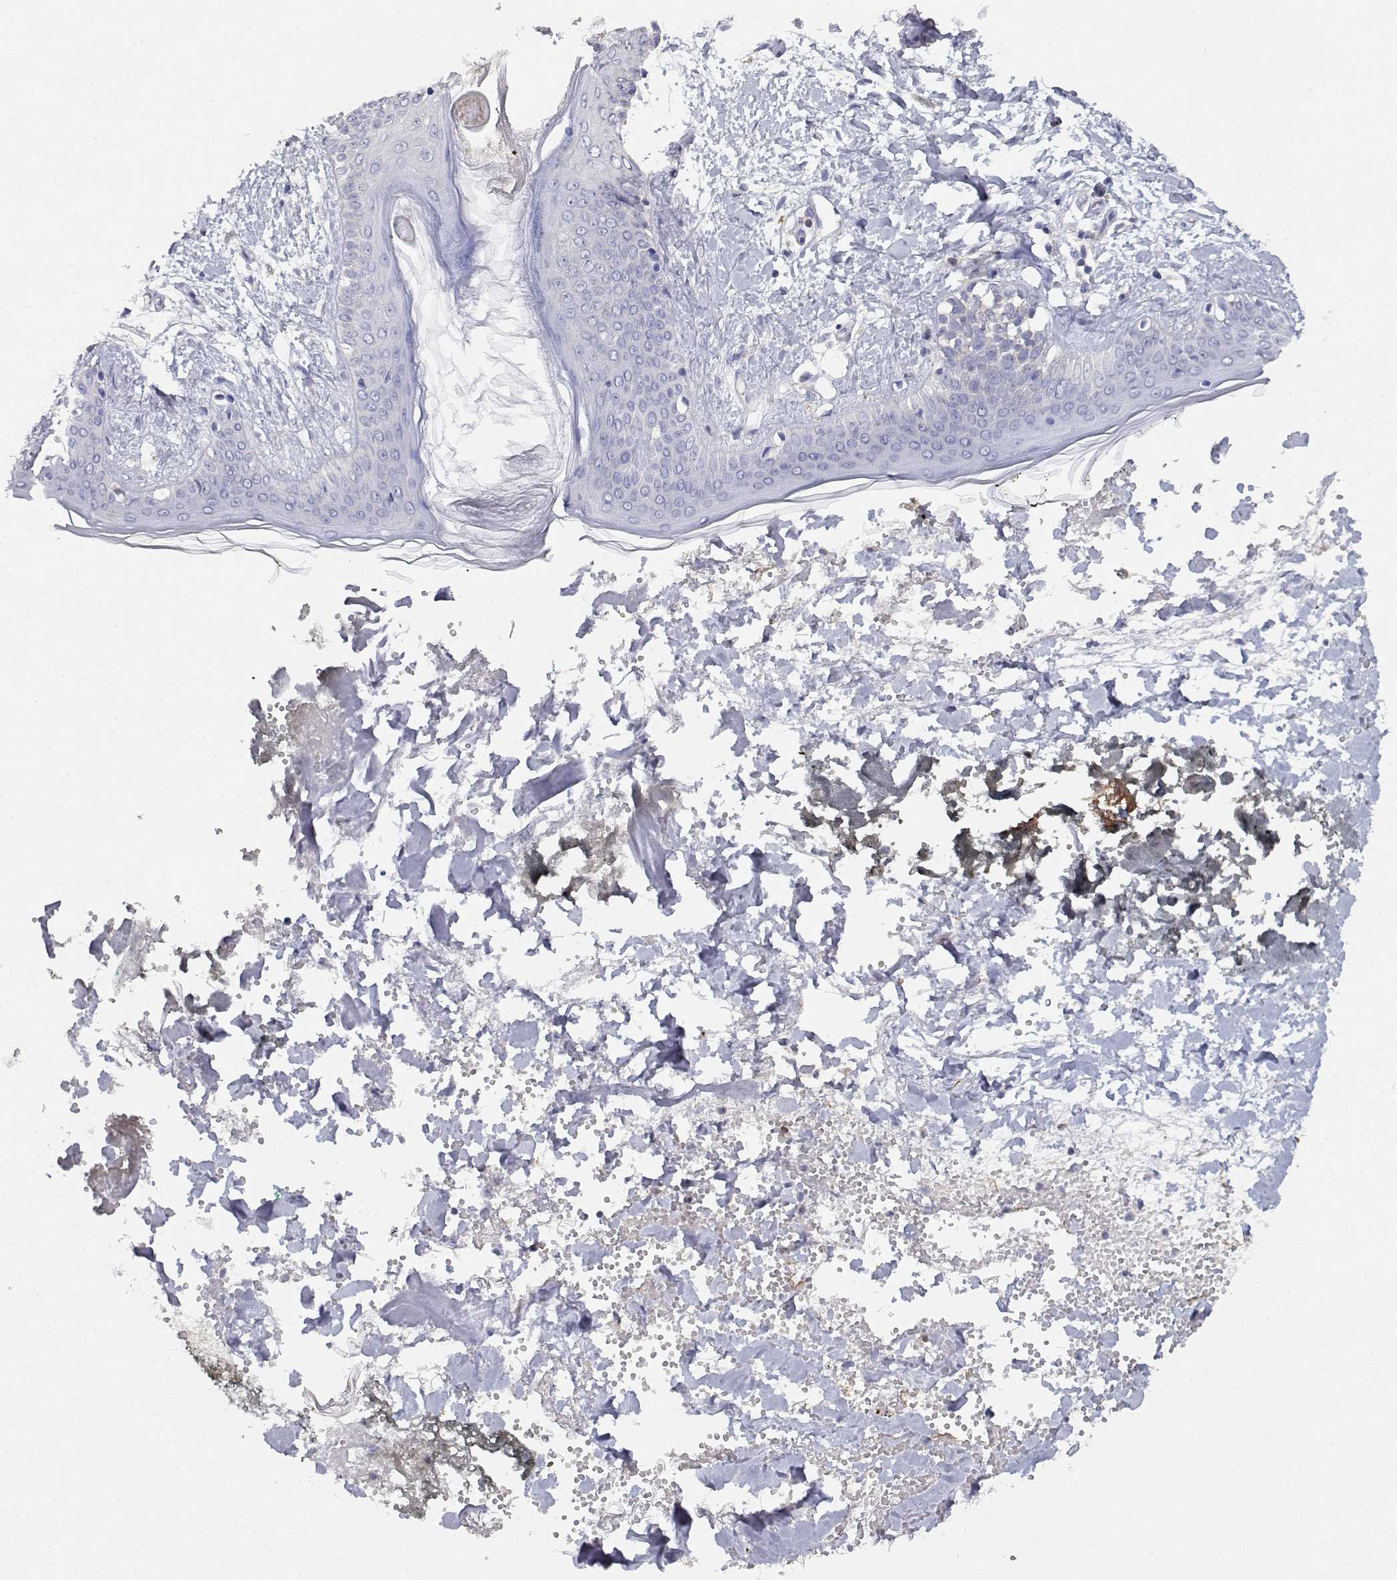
{"staining": {"intensity": "negative", "quantity": "none", "location": "none"}, "tissue": "skin", "cell_type": "Fibroblasts", "image_type": "normal", "snomed": [{"axis": "morphology", "description": "Normal tissue, NOS"}, {"axis": "topography", "description": "Skin"}], "caption": "Immunohistochemistry (IHC) of unremarkable skin demonstrates no positivity in fibroblasts.", "gene": "ADA", "patient": {"sex": "female", "age": 34}}